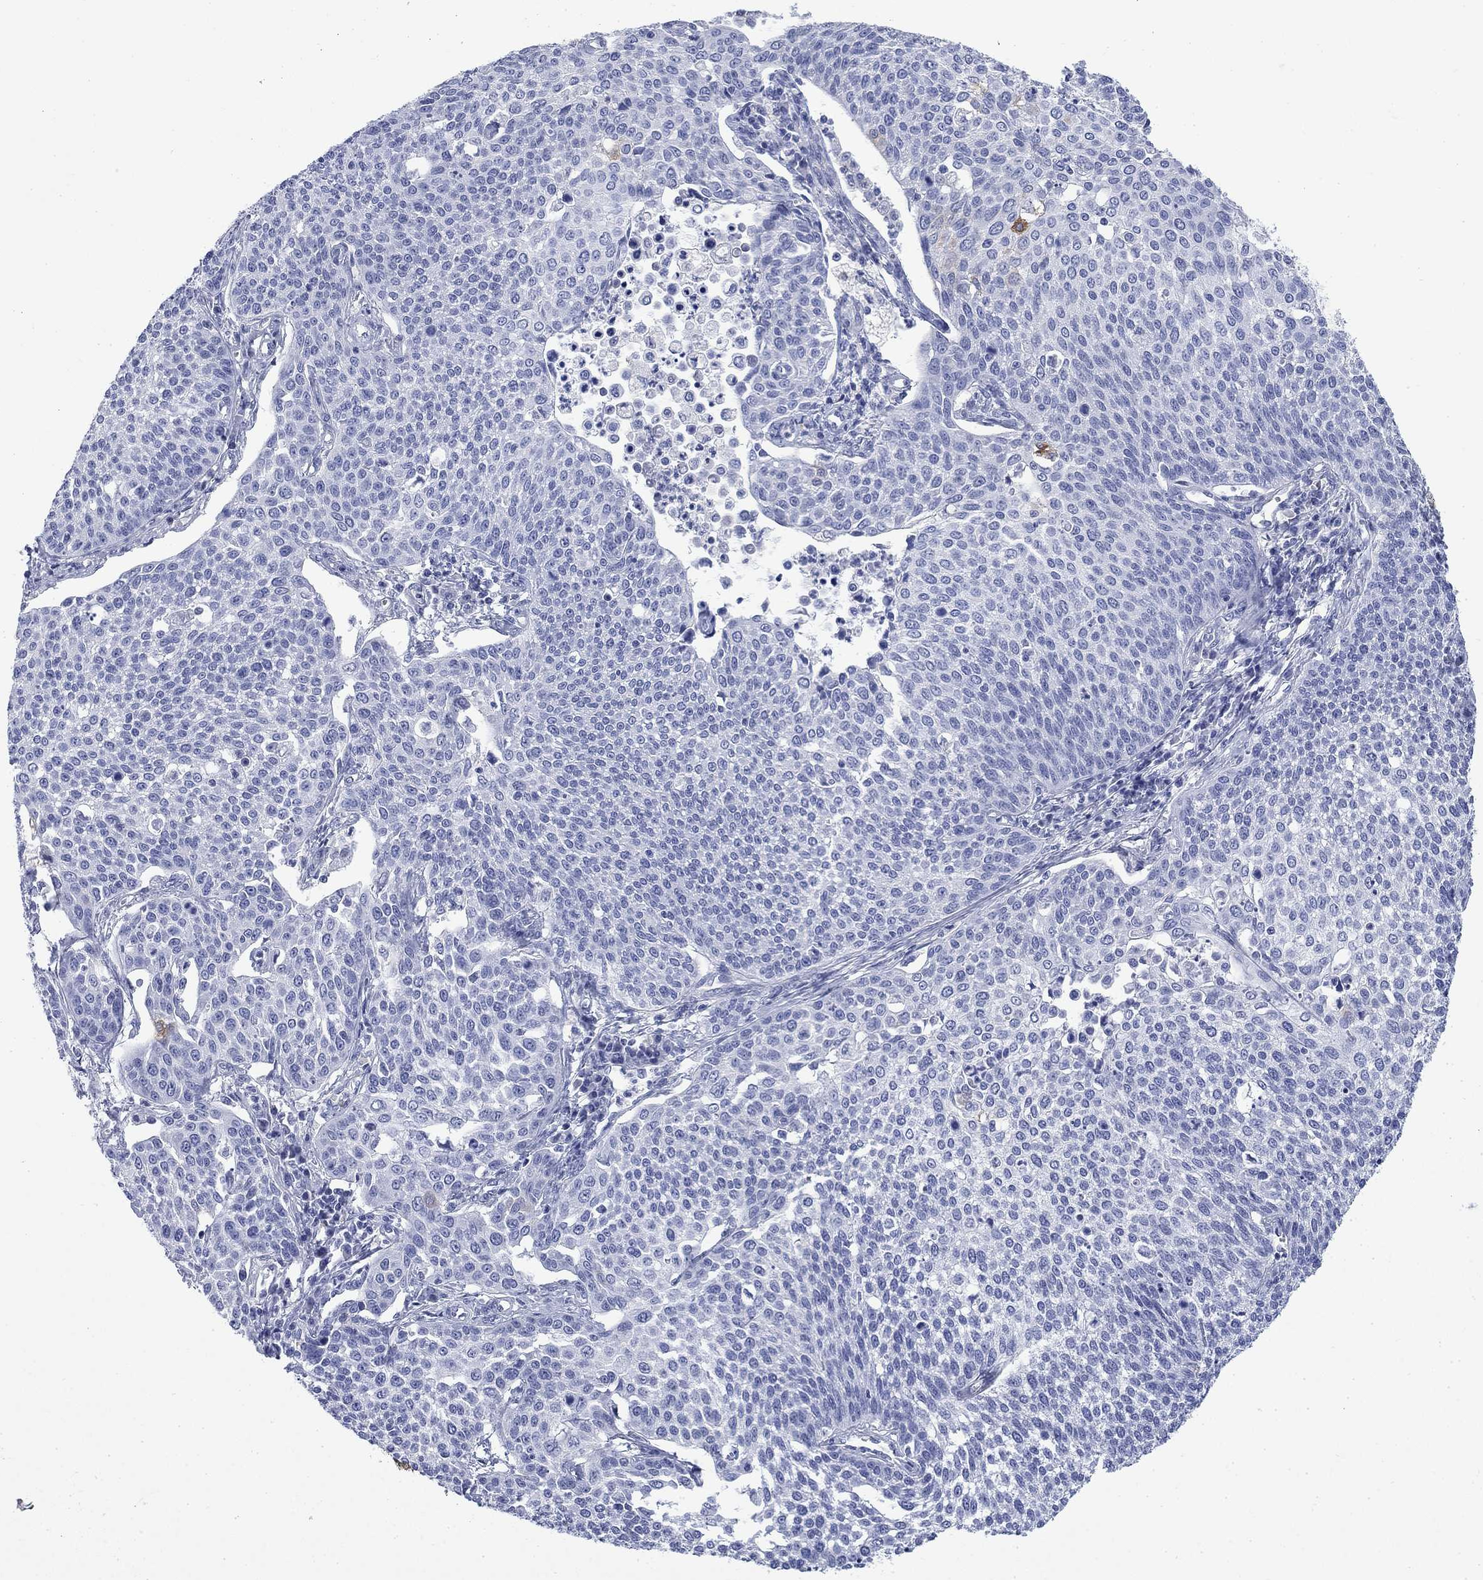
{"staining": {"intensity": "moderate", "quantity": "<25%", "location": "cytoplasmic/membranous"}, "tissue": "cervical cancer", "cell_type": "Tumor cells", "image_type": "cancer", "snomed": [{"axis": "morphology", "description": "Squamous cell carcinoma, NOS"}, {"axis": "topography", "description": "Cervix"}], "caption": "Immunohistochemical staining of human cervical cancer demonstrates moderate cytoplasmic/membranous protein staining in about <25% of tumor cells. The staining was performed using DAB to visualize the protein expression in brown, while the nuclei were stained in blue with hematoxylin (Magnification: 20x).", "gene": "IGF2BP3", "patient": {"sex": "female", "age": 34}}